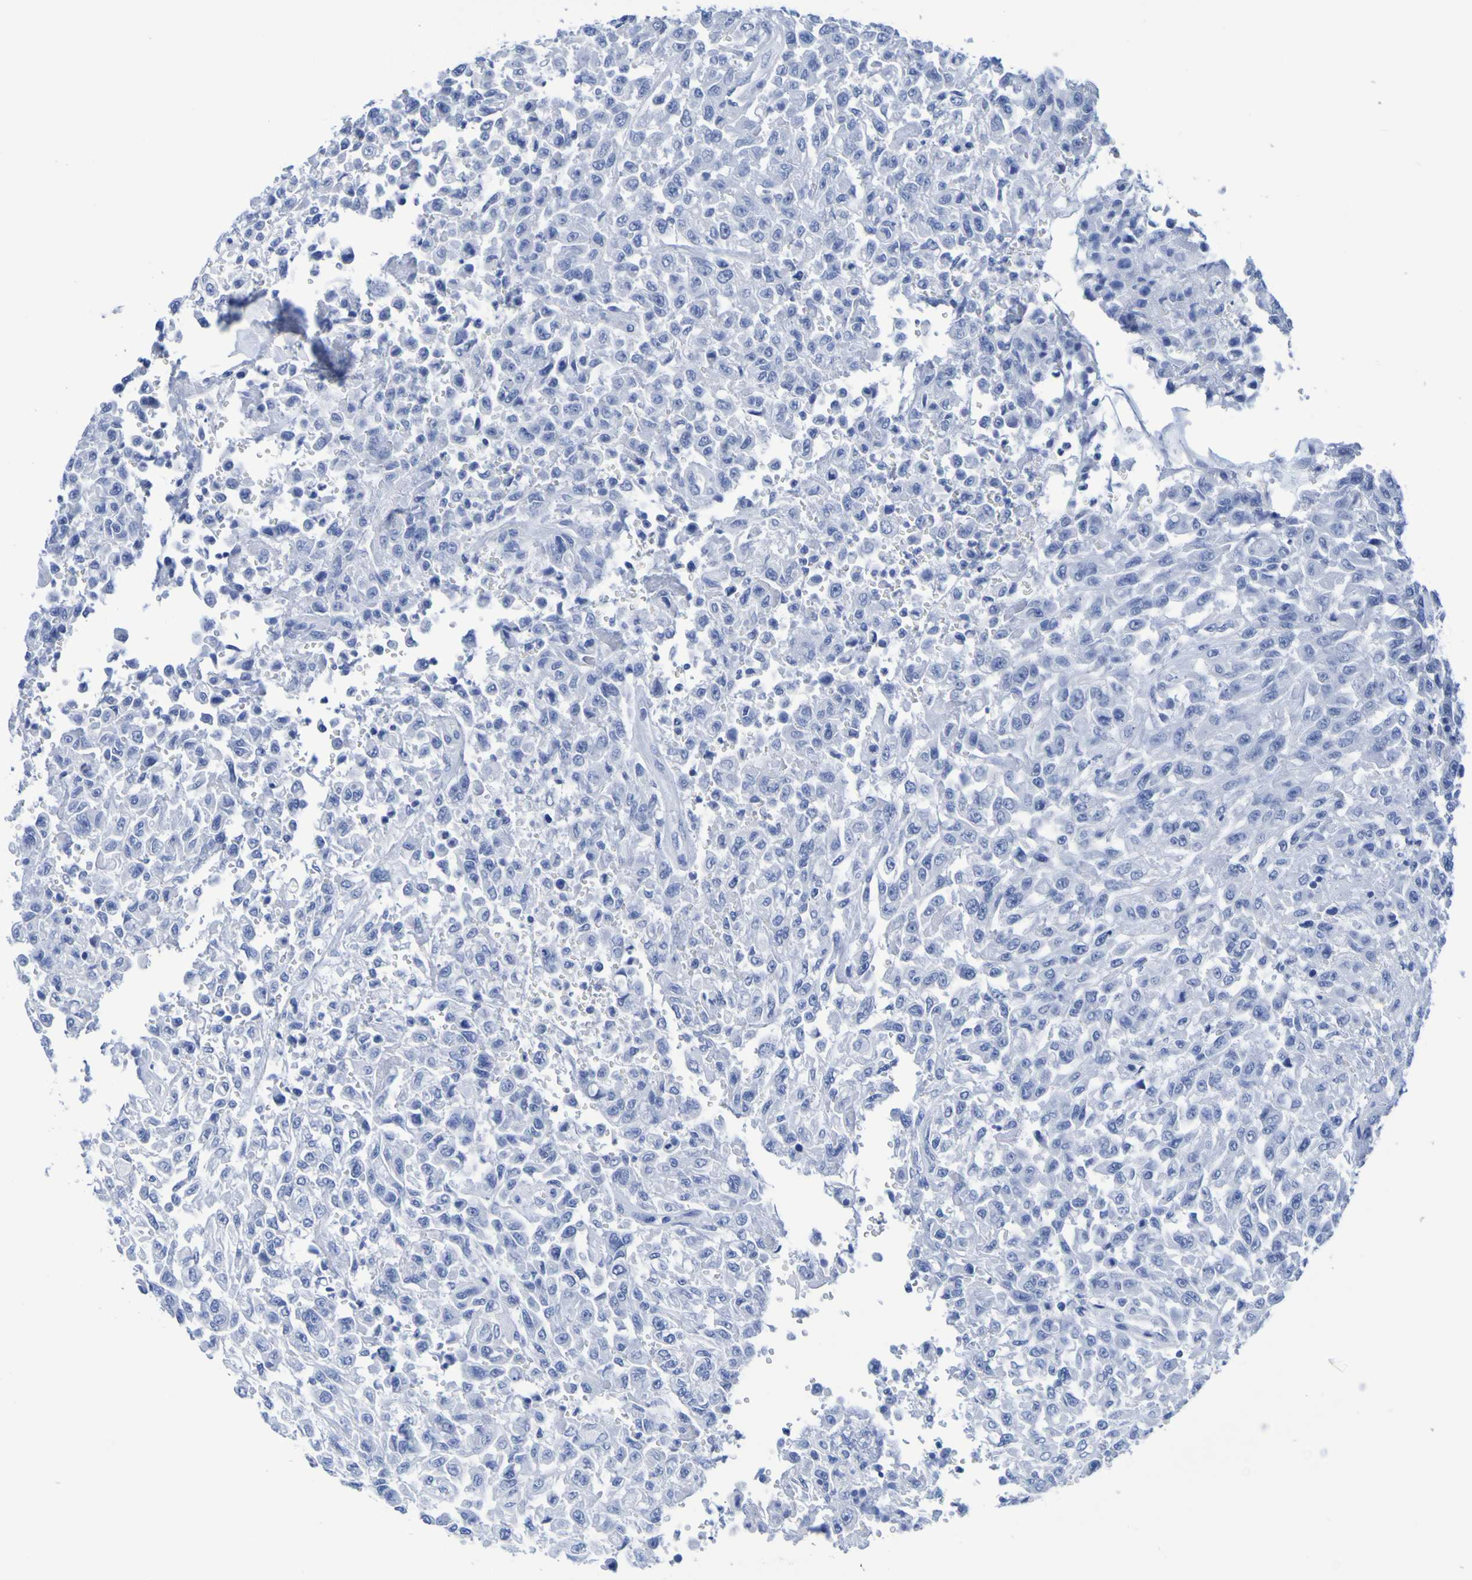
{"staining": {"intensity": "negative", "quantity": "none", "location": "none"}, "tissue": "urothelial cancer", "cell_type": "Tumor cells", "image_type": "cancer", "snomed": [{"axis": "morphology", "description": "Urothelial carcinoma, High grade"}, {"axis": "topography", "description": "Urinary bladder"}], "caption": "An image of high-grade urothelial carcinoma stained for a protein reveals no brown staining in tumor cells.", "gene": "DPEP1", "patient": {"sex": "male", "age": 46}}